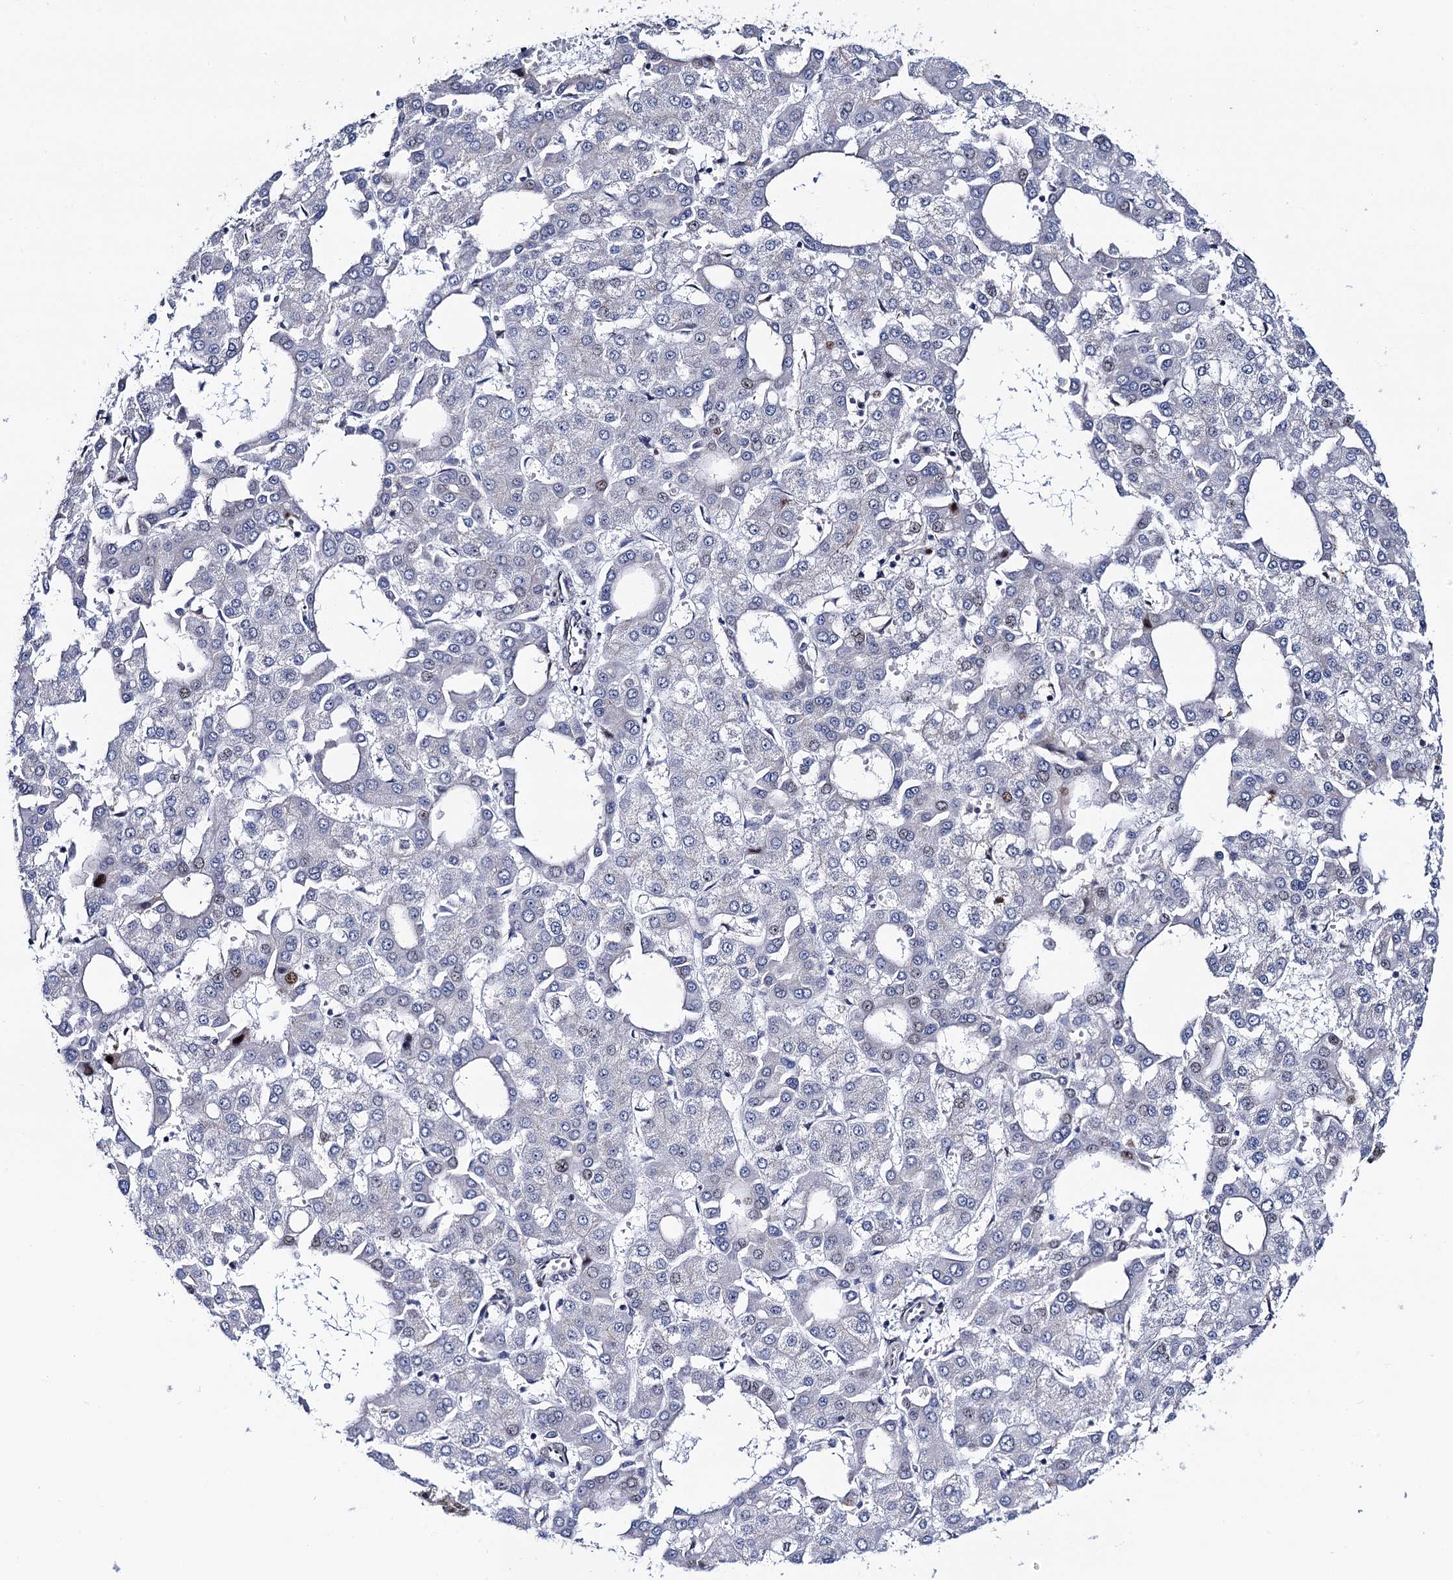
{"staining": {"intensity": "negative", "quantity": "none", "location": "none"}, "tissue": "liver cancer", "cell_type": "Tumor cells", "image_type": "cancer", "snomed": [{"axis": "morphology", "description": "Carcinoma, Hepatocellular, NOS"}, {"axis": "topography", "description": "Liver"}], "caption": "Liver hepatocellular carcinoma stained for a protein using immunohistochemistry (IHC) demonstrates no expression tumor cells.", "gene": "TRMT112", "patient": {"sex": "male", "age": 47}}